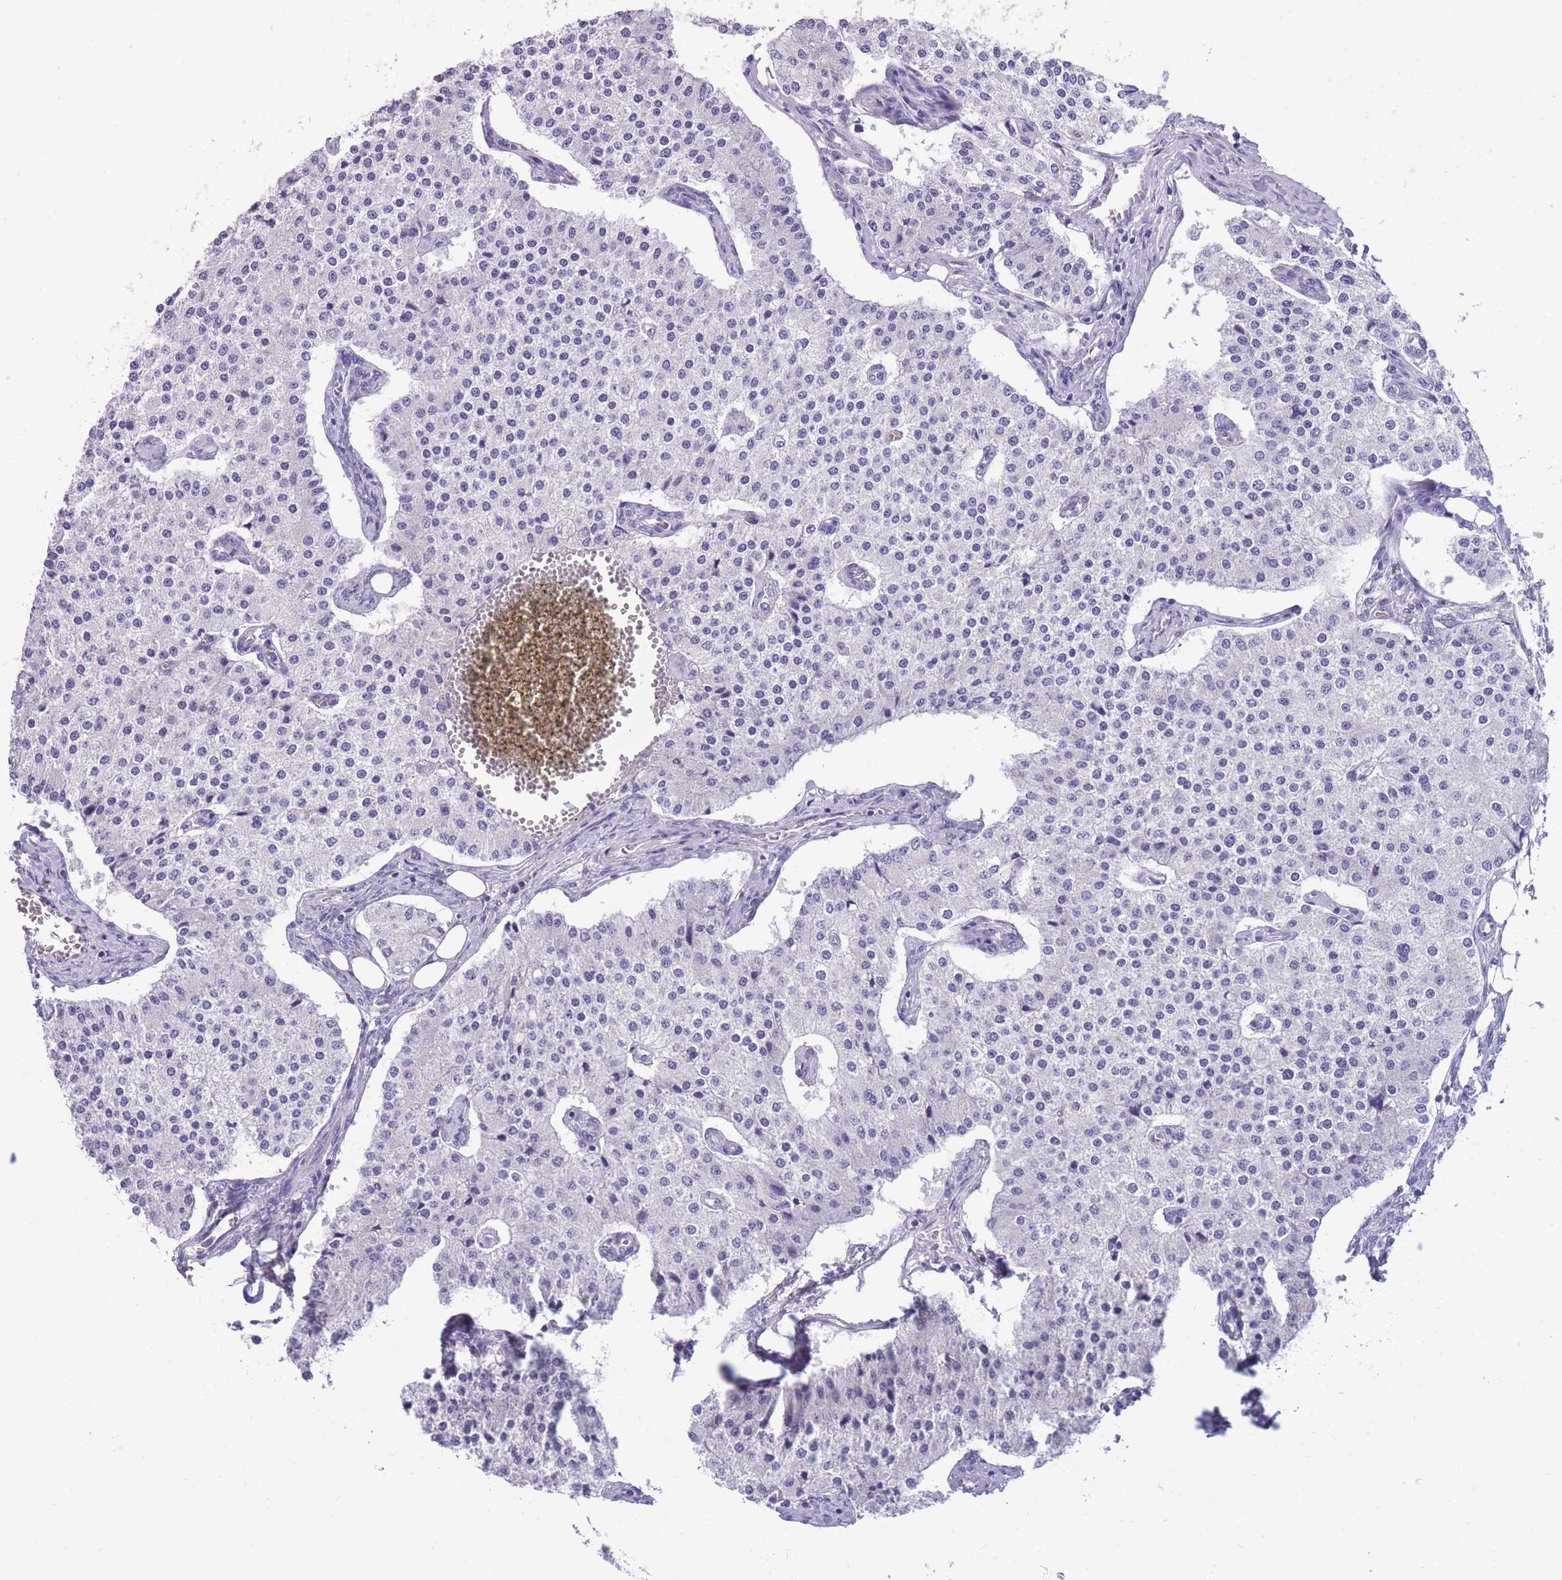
{"staining": {"intensity": "negative", "quantity": "none", "location": "none"}, "tissue": "carcinoid", "cell_type": "Tumor cells", "image_type": "cancer", "snomed": [{"axis": "morphology", "description": "Carcinoid, malignant, NOS"}, {"axis": "topography", "description": "Colon"}], "caption": "High magnification brightfield microscopy of carcinoid stained with DAB (3,3'-diaminobenzidine) (brown) and counterstained with hematoxylin (blue): tumor cells show no significant positivity. (DAB immunohistochemistry (IHC) visualized using brightfield microscopy, high magnification).", "gene": "INTS2", "patient": {"sex": "female", "age": 52}}